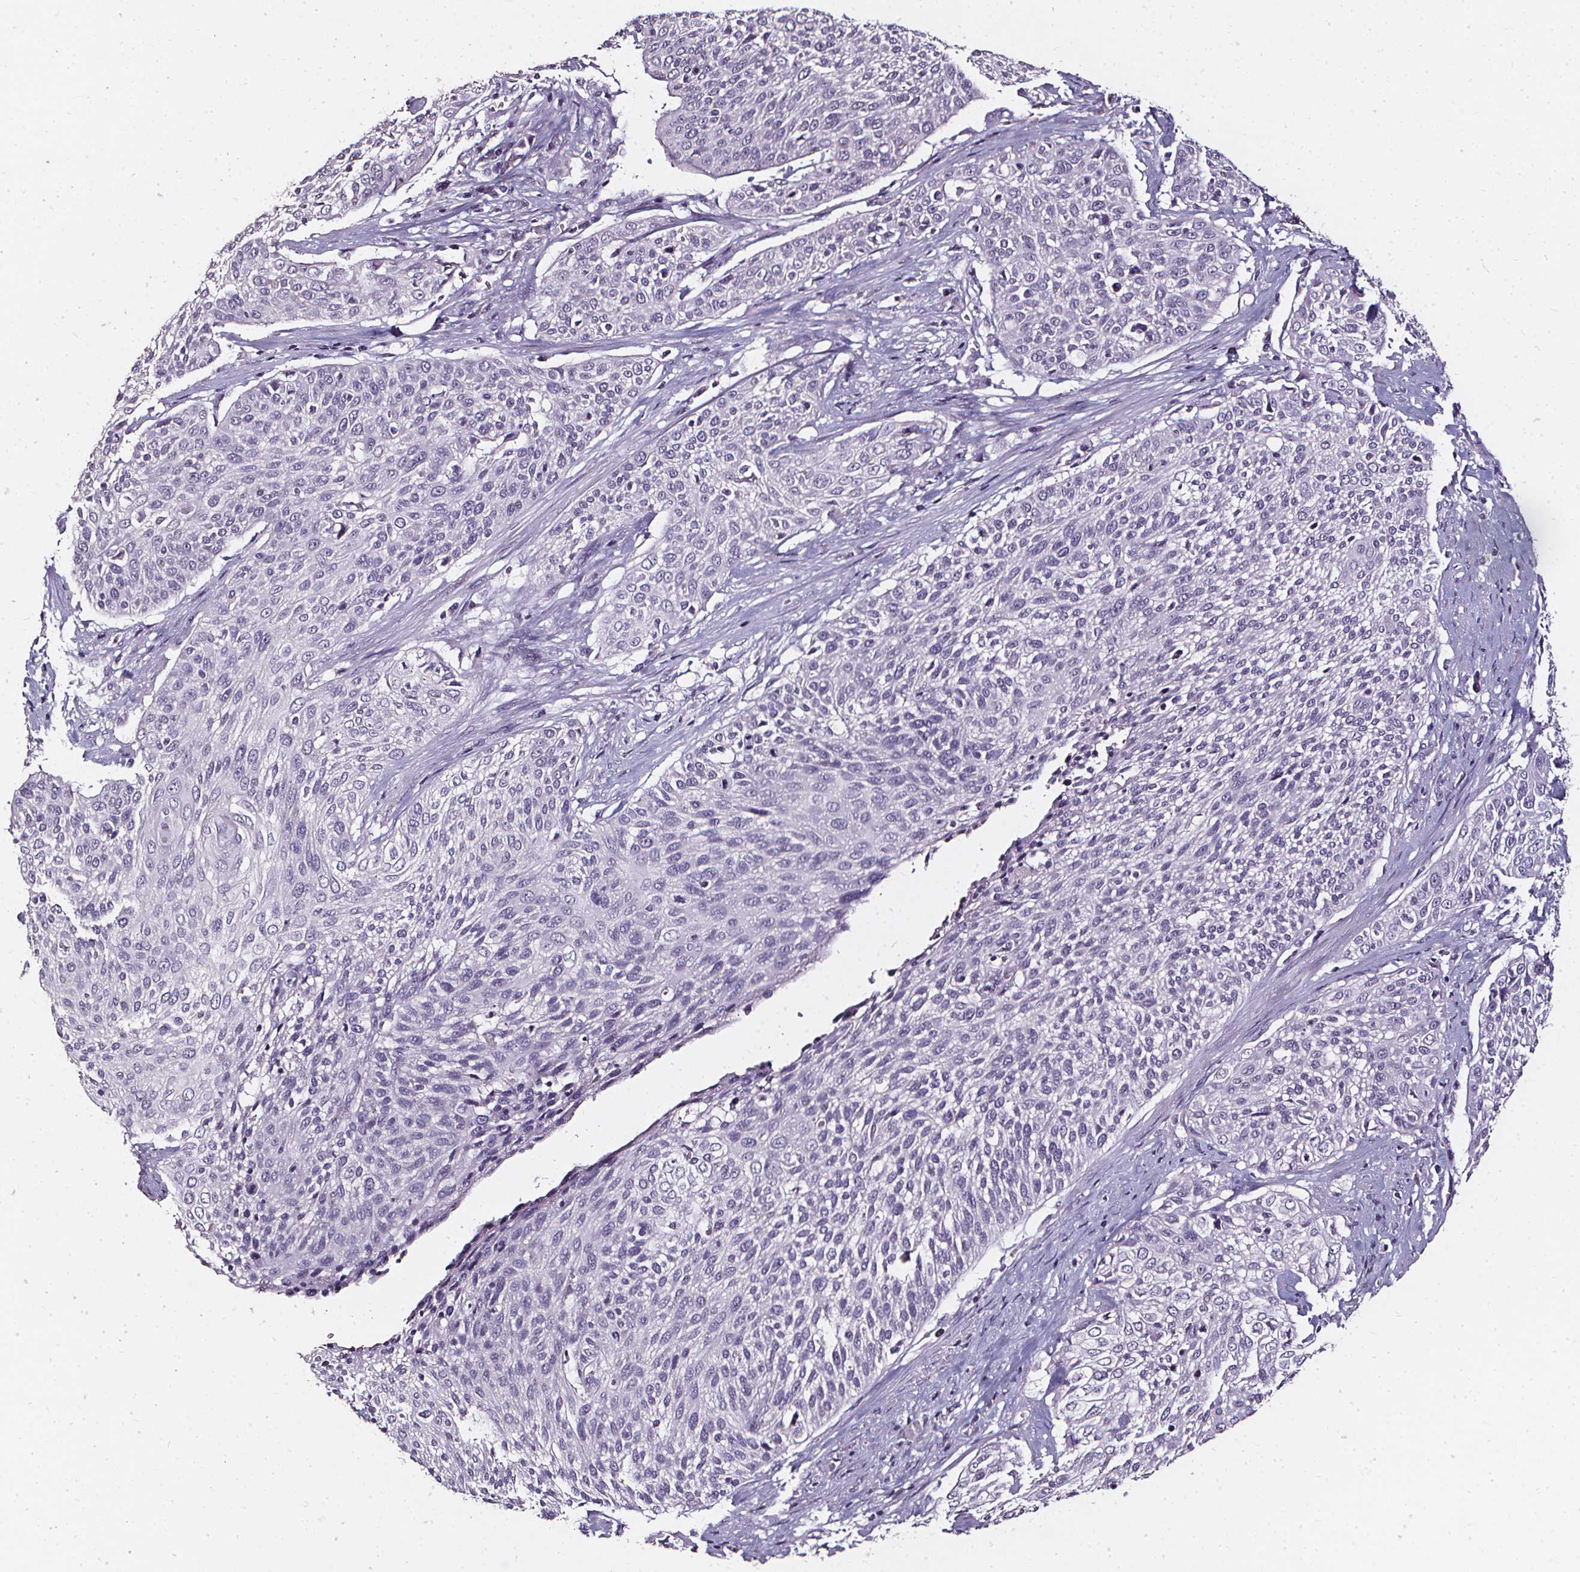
{"staining": {"intensity": "negative", "quantity": "none", "location": "none"}, "tissue": "cervical cancer", "cell_type": "Tumor cells", "image_type": "cancer", "snomed": [{"axis": "morphology", "description": "Squamous cell carcinoma, NOS"}, {"axis": "topography", "description": "Cervix"}], "caption": "Immunohistochemistry micrograph of neoplastic tissue: human cervical cancer (squamous cell carcinoma) stained with DAB demonstrates no significant protein staining in tumor cells.", "gene": "DEFA5", "patient": {"sex": "female", "age": 31}}